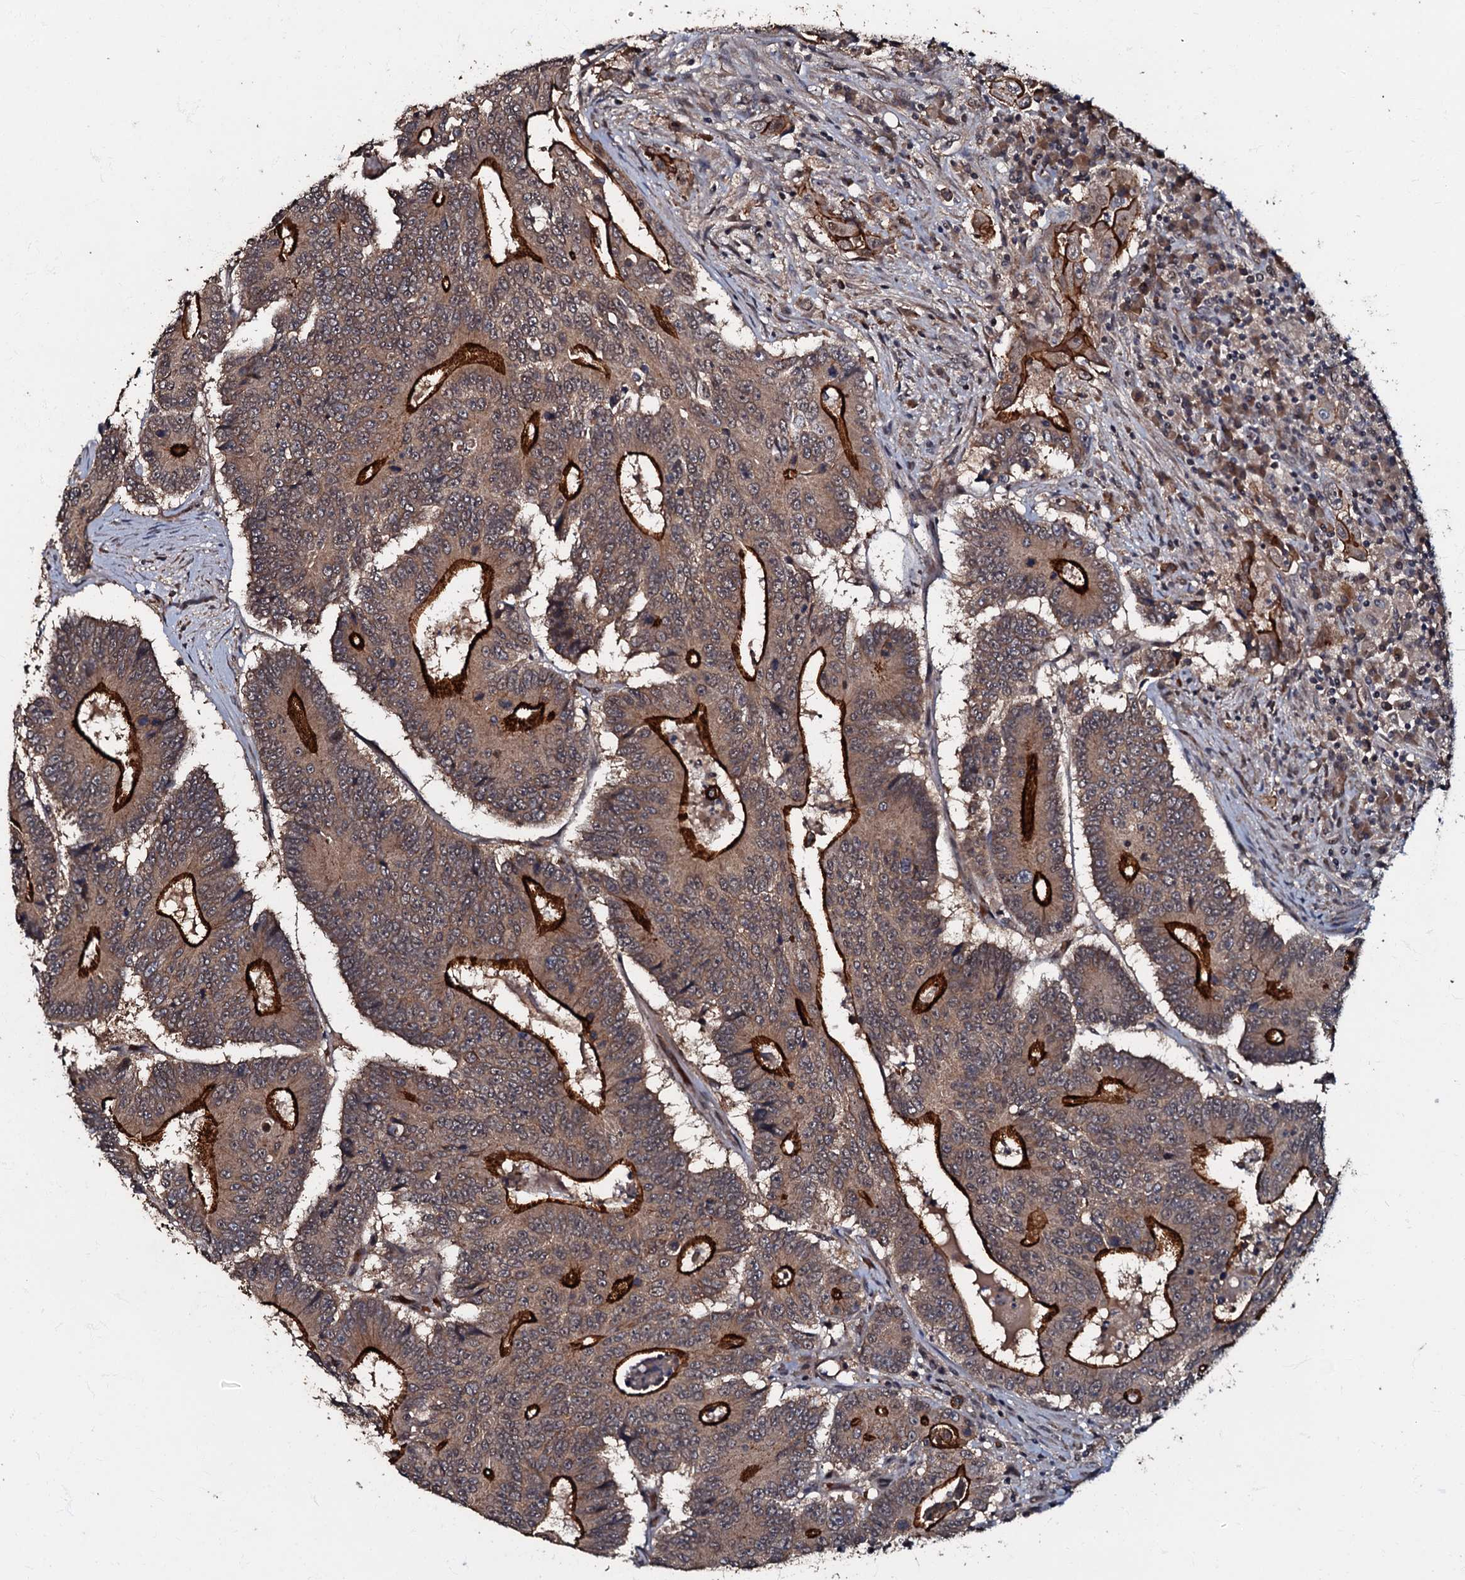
{"staining": {"intensity": "strong", "quantity": "25%-75%", "location": "cytoplasmic/membranous"}, "tissue": "colorectal cancer", "cell_type": "Tumor cells", "image_type": "cancer", "snomed": [{"axis": "morphology", "description": "Adenocarcinoma, NOS"}, {"axis": "topography", "description": "Colon"}], "caption": "Immunohistochemical staining of human colorectal cancer reveals high levels of strong cytoplasmic/membranous protein expression in about 25%-75% of tumor cells.", "gene": "MANSC4", "patient": {"sex": "male", "age": 83}}